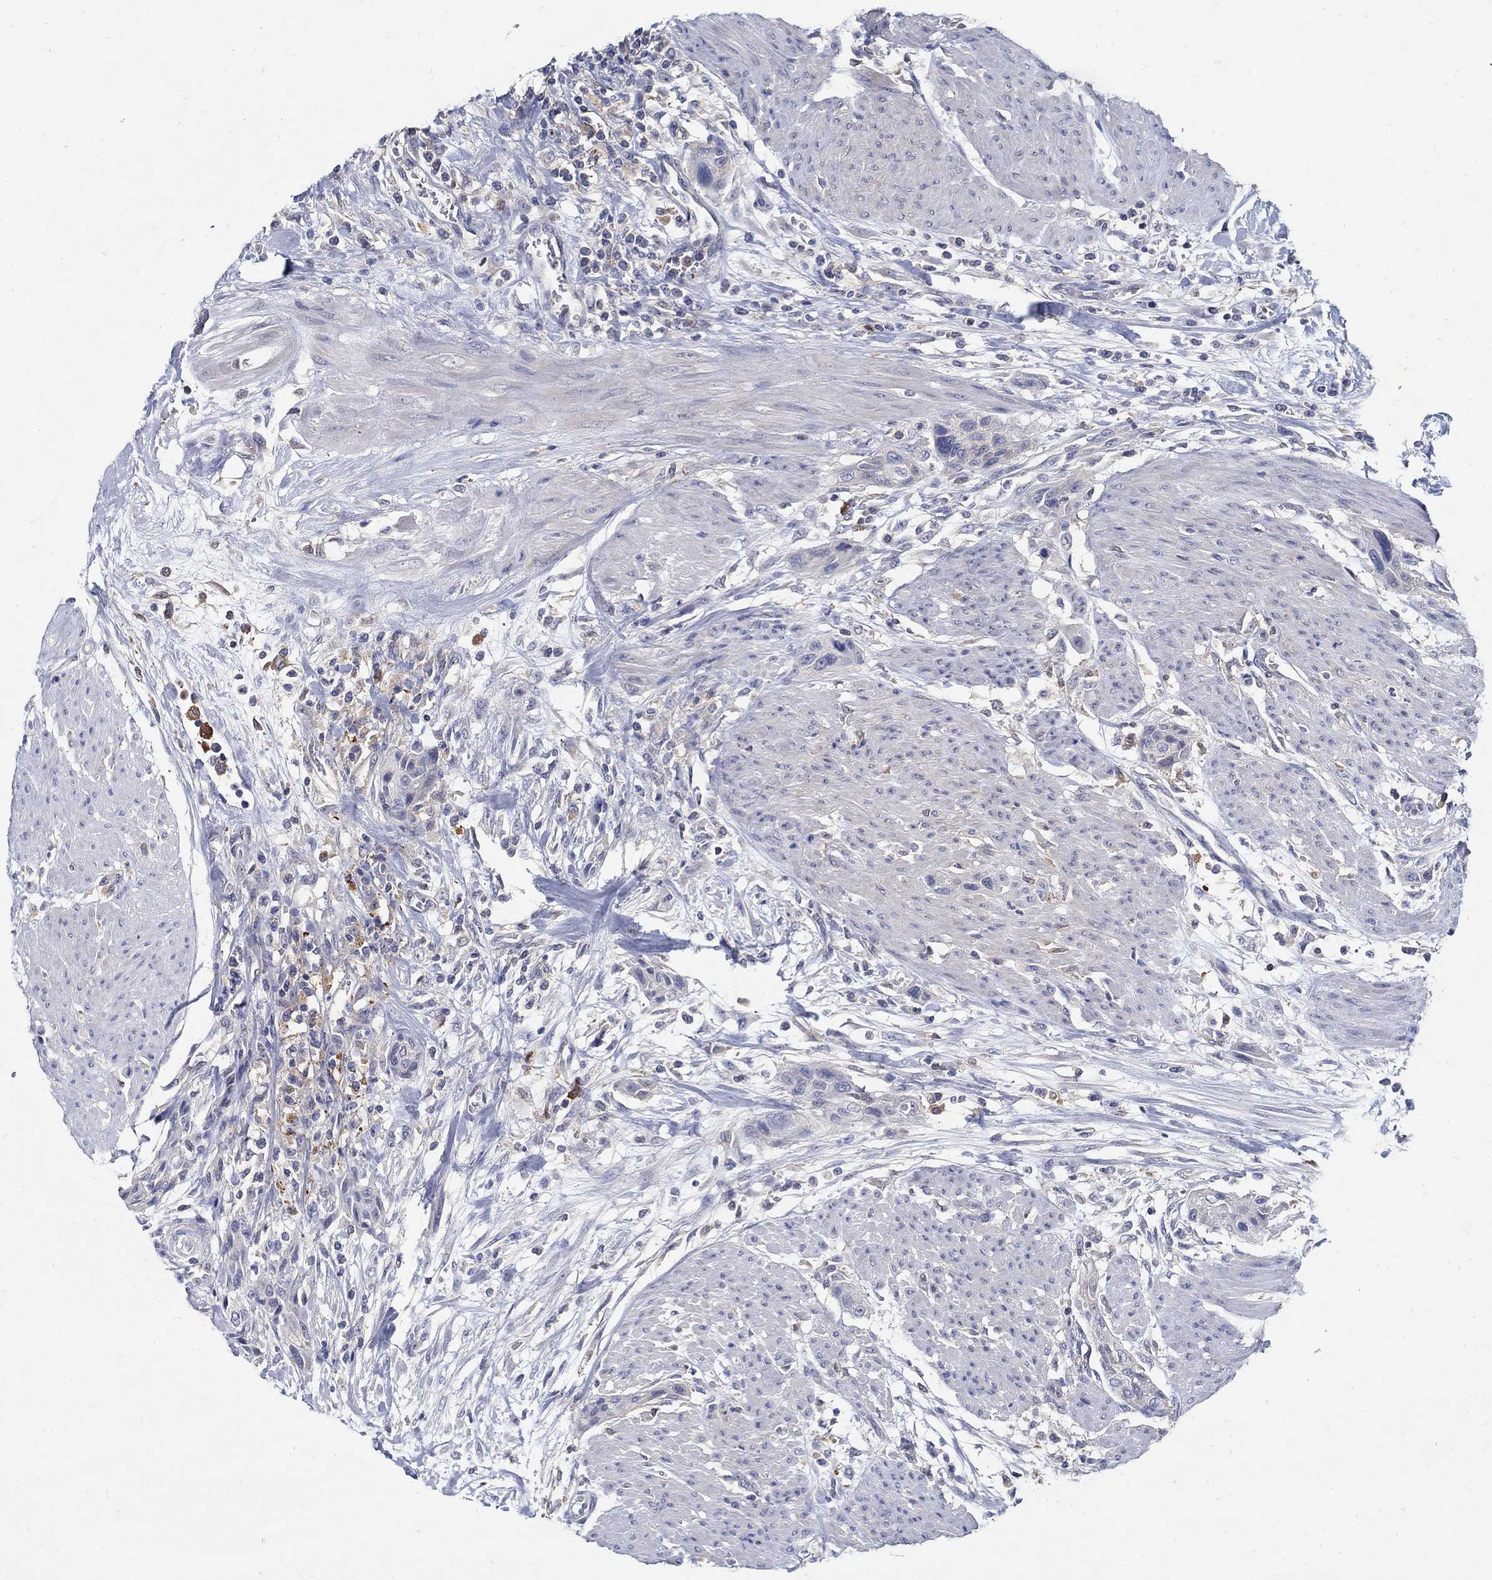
{"staining": {"intensity": "negative", "quantity": "none", "location": "none"}, "tissue": "urothelial cancer", "cell_type": "Tumor cells", "image_type": "cancer", "snomed": [{"axis": "morphology", "description": "Urothelial carcinoma, High grade"}, {"axis": "topography", "description": "Urinary bladder"}], "caption": "The image reveals no staining of tumor cells in urothelial cancer.", "gene": "MTHFR", "patient": {"sex": "male", "age": 35}}